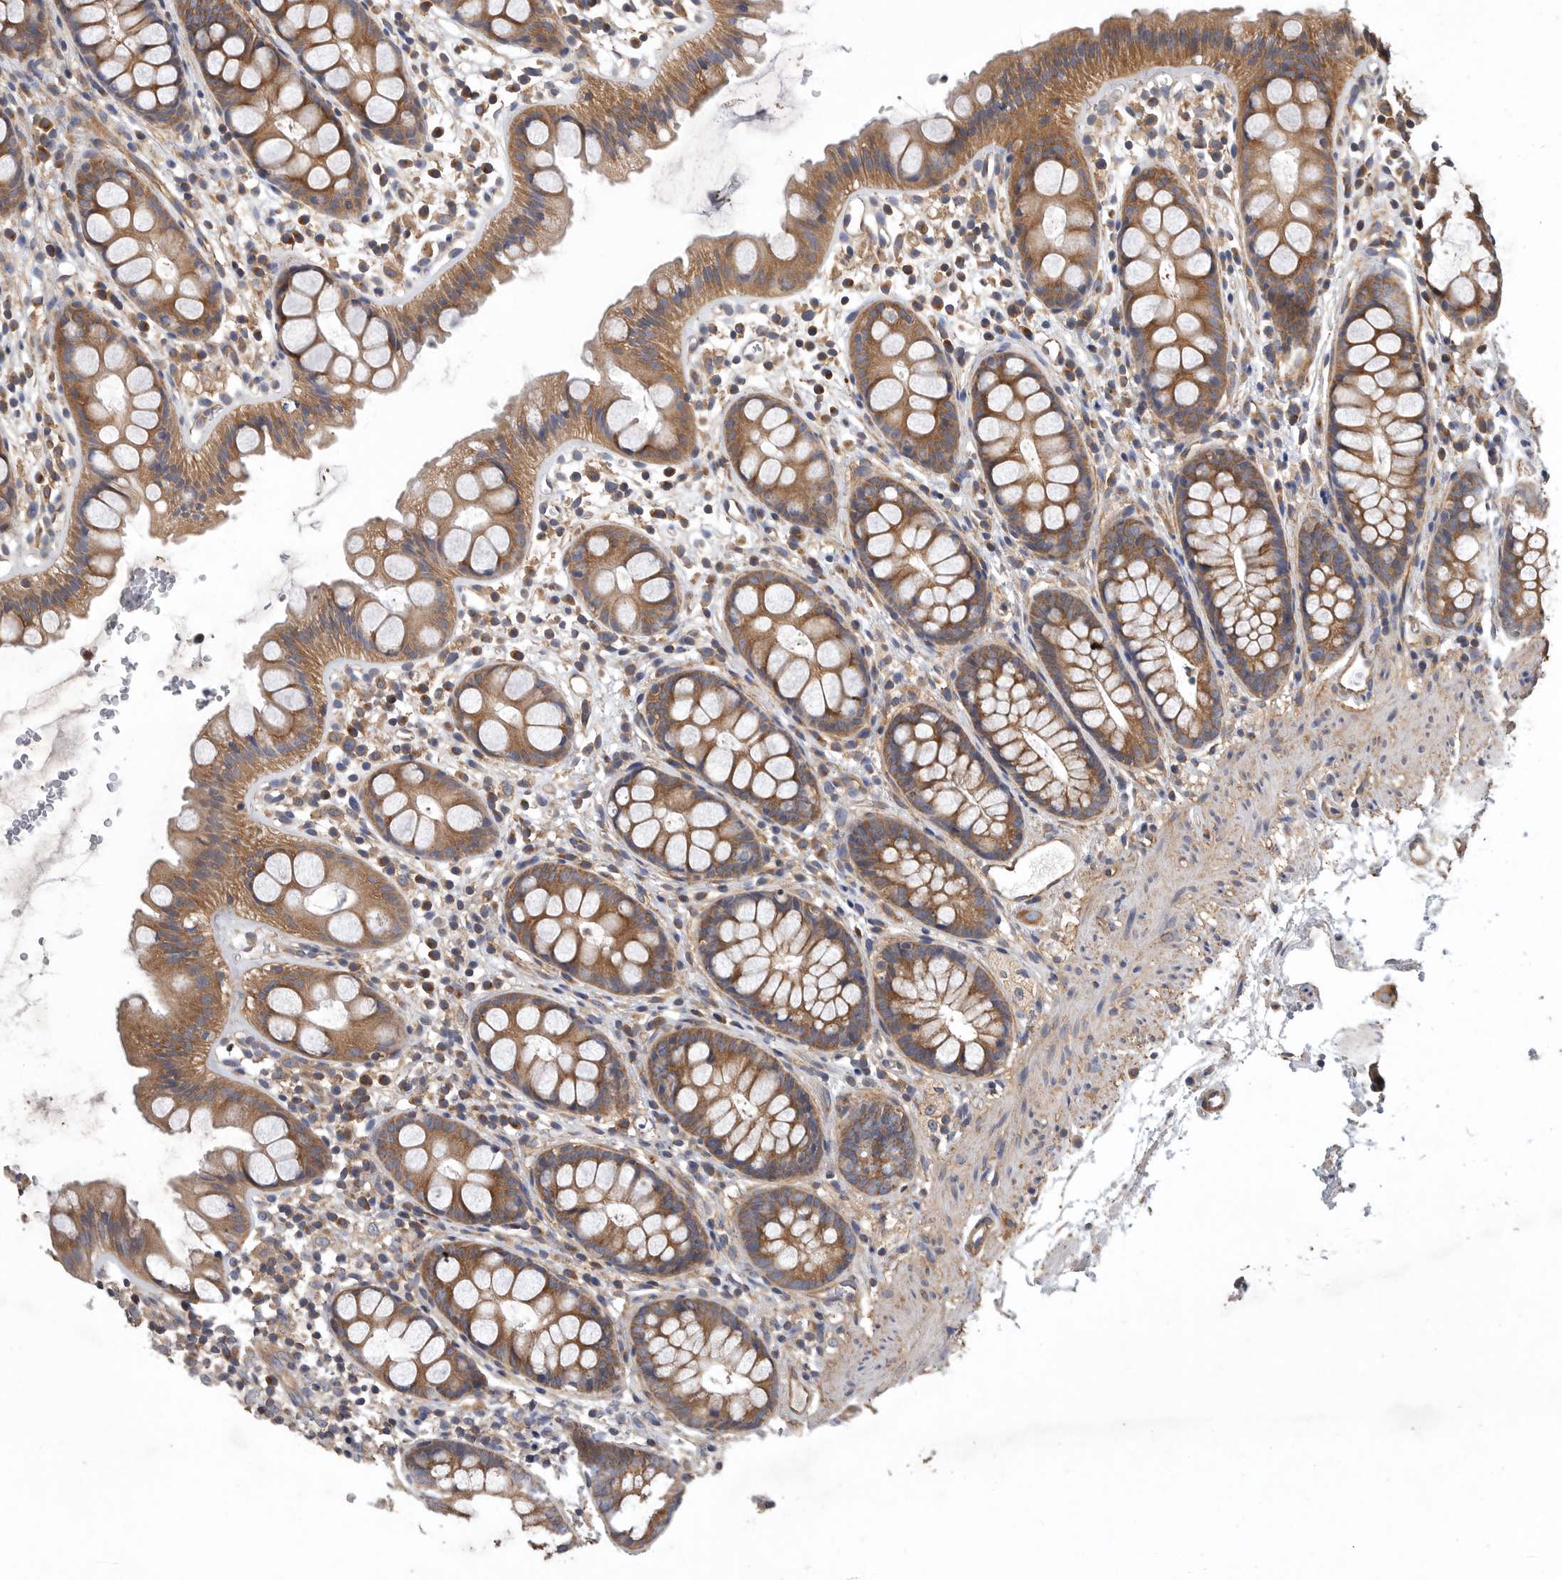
{"staining": {"intensity": "moderate", "quantity": ">75%", "location": "cytoplasmic/membranous"}, "tissue": "rectum", "cell_type": "Glandular cells", "image_type": "normal", "snomed": [{"axis": "morphology", "description": "Normal tissue, NOS"}, {"axis": "topography", "description": "Rectum"}], "caption": "A micrograph of rectum stained for a protein exhibits moderate cytoplasmic/membranous brown staining in glandular cells.", "gene": "OXR1", "patient": {"sex": "female", "age": 65}}